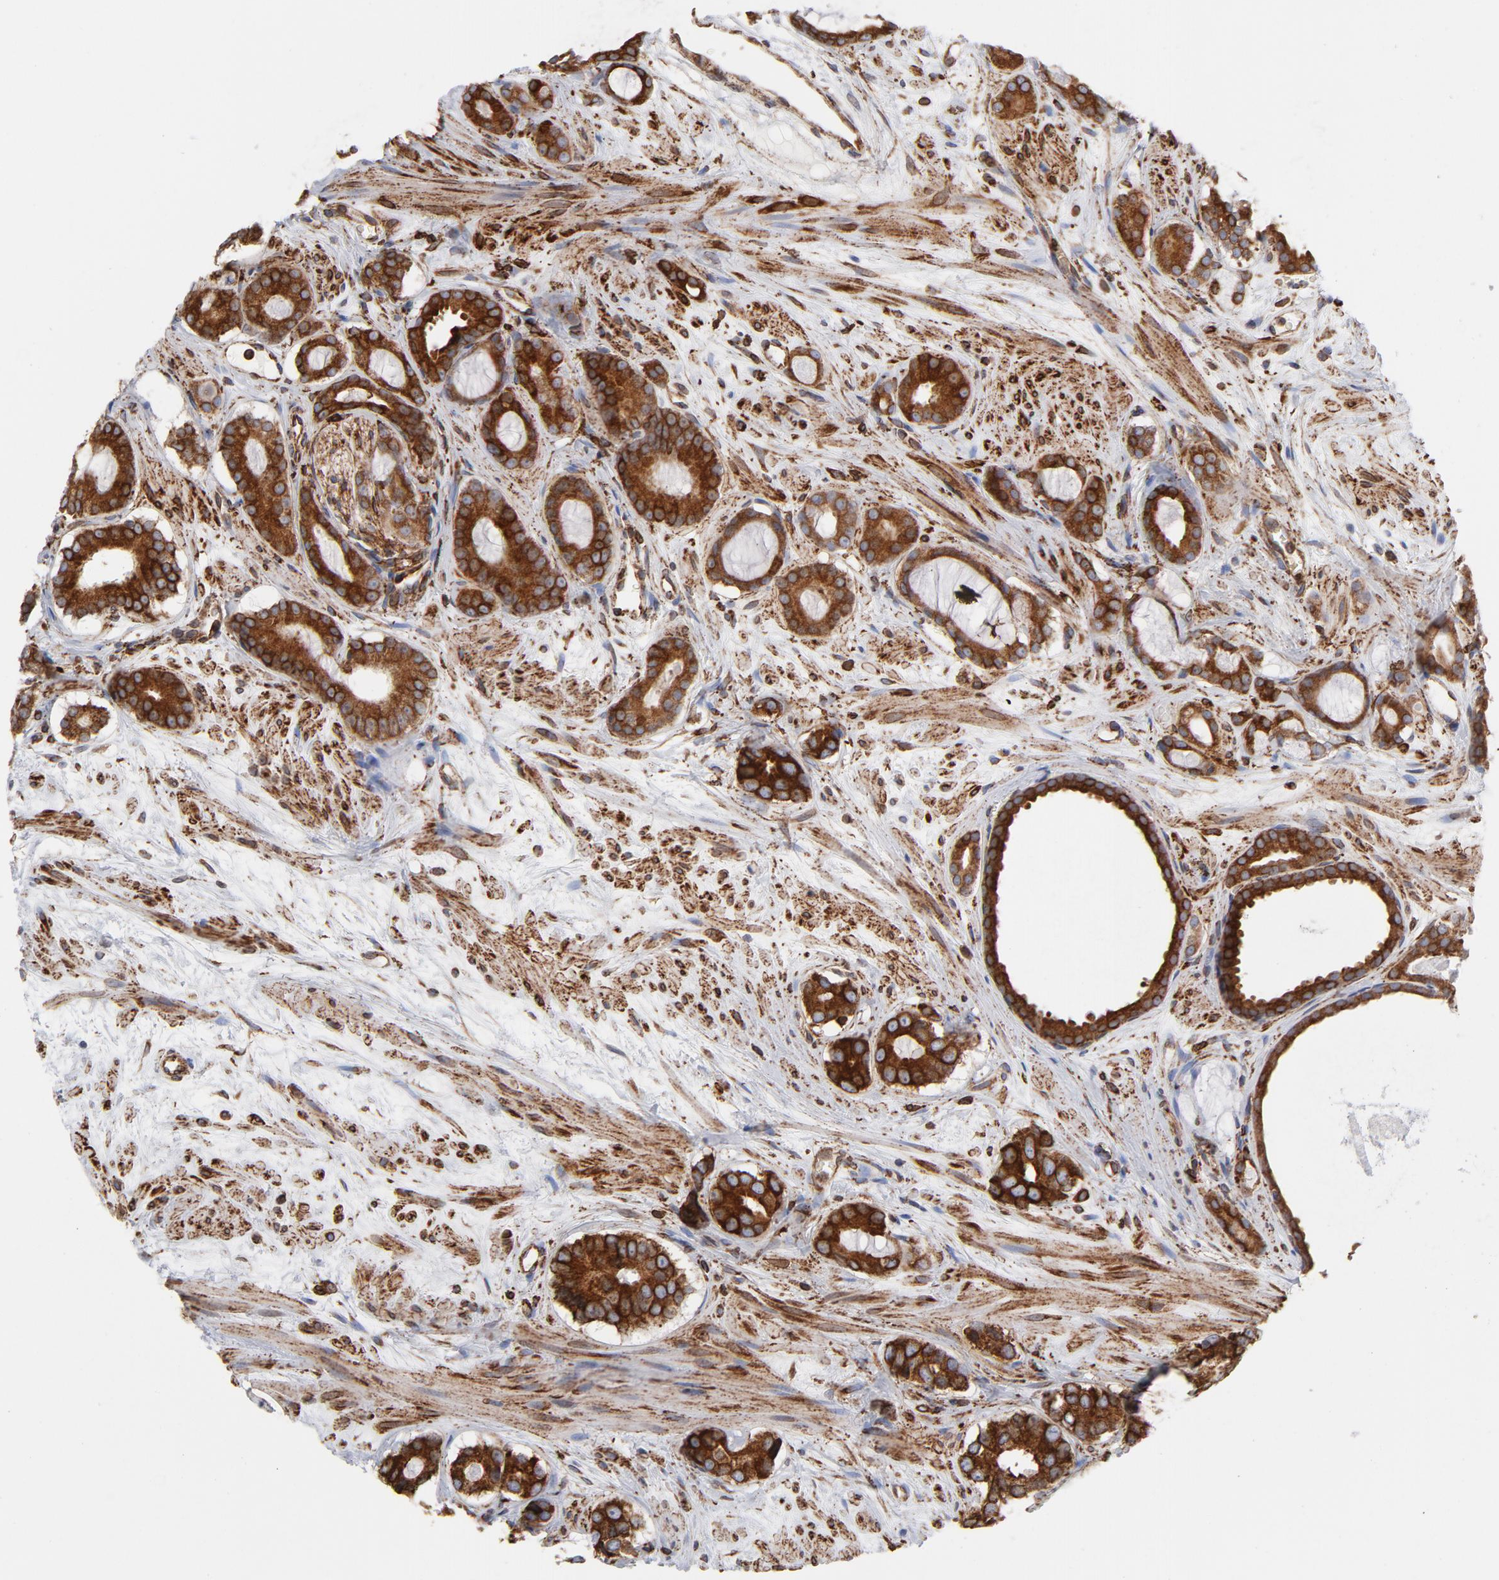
{"staining": {"intensity": "strong", "quantity": ">75%", "location": "cytoplasmic/membranous"}, "tissue": "prostate cancer", "cell_type": "Tumor cells", "image_type": "cancer", "snomed": [{"axis": "morphology", "description": "Adenocarcinoma, Low grade"}, {"axis": "topography", "description": "Prostate"}], "caption": "Tumor cells show high levels of strong cytoplasmic/membranous positivity in about >75% of cells in prostate cancer (low-grade adenocarcinoma).", "gene": "CANX", "patient": {"sex": "male", "age": 57}}